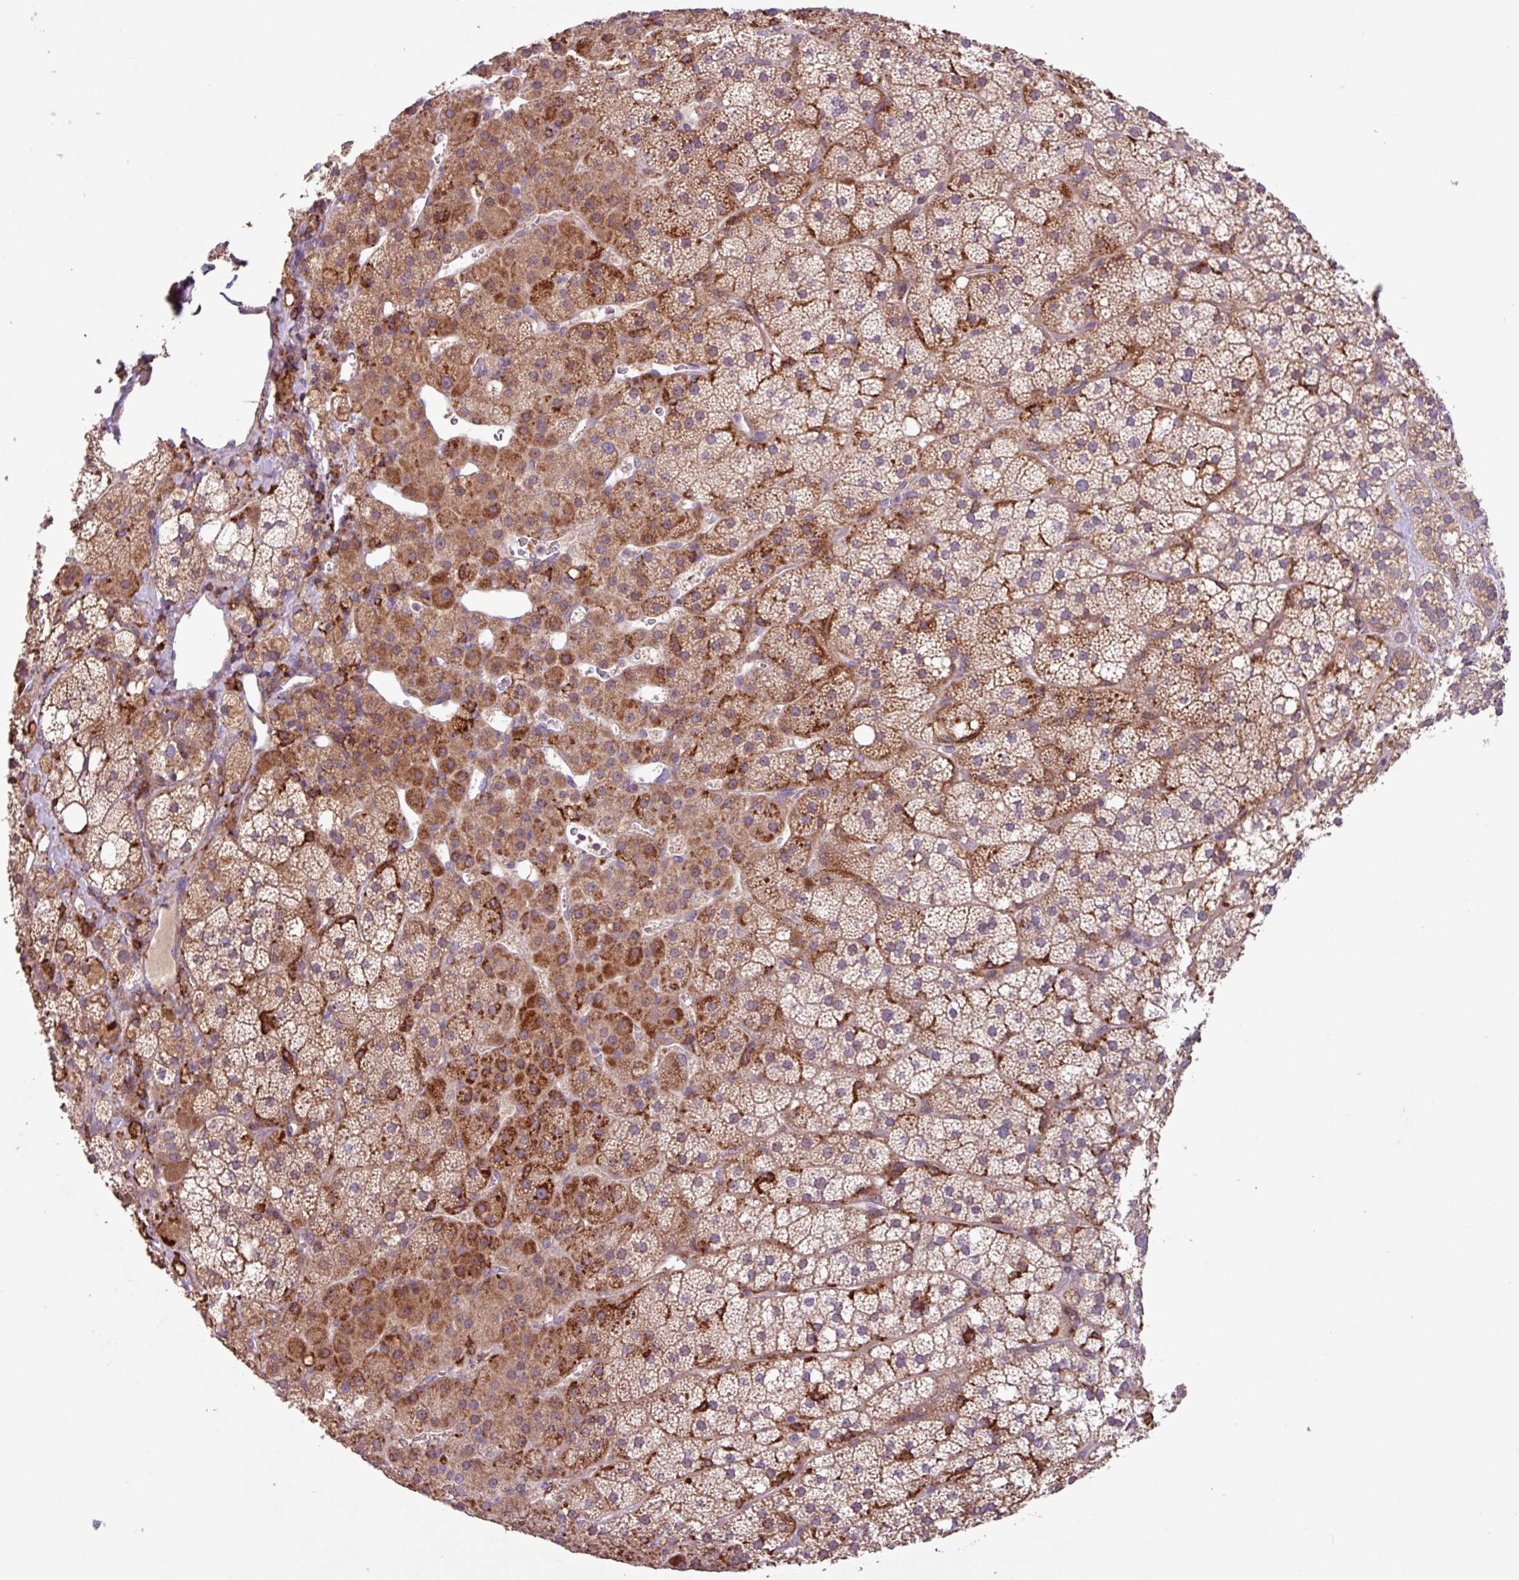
{"staining": {"intensity": "moderate", "quantity": ">75%", "location": "cytoplasmic/membranous"}, "tissue": "adrenal gland", "cell_type": "Glandular cells", "image_type": "normal", "snomed": [{"axis": "morphology", "description": "Normal tissue, NOS"}, {"axis": "topography", "description": "Adrenal gland"}], "caption": "A brown stain shows moderate cytoplasmic/membranous positivity of a protein in glandular cells of normal adrenal gland.", "gene": "ARHGEF25", "patient": {"sex": "male", "age": 53}}